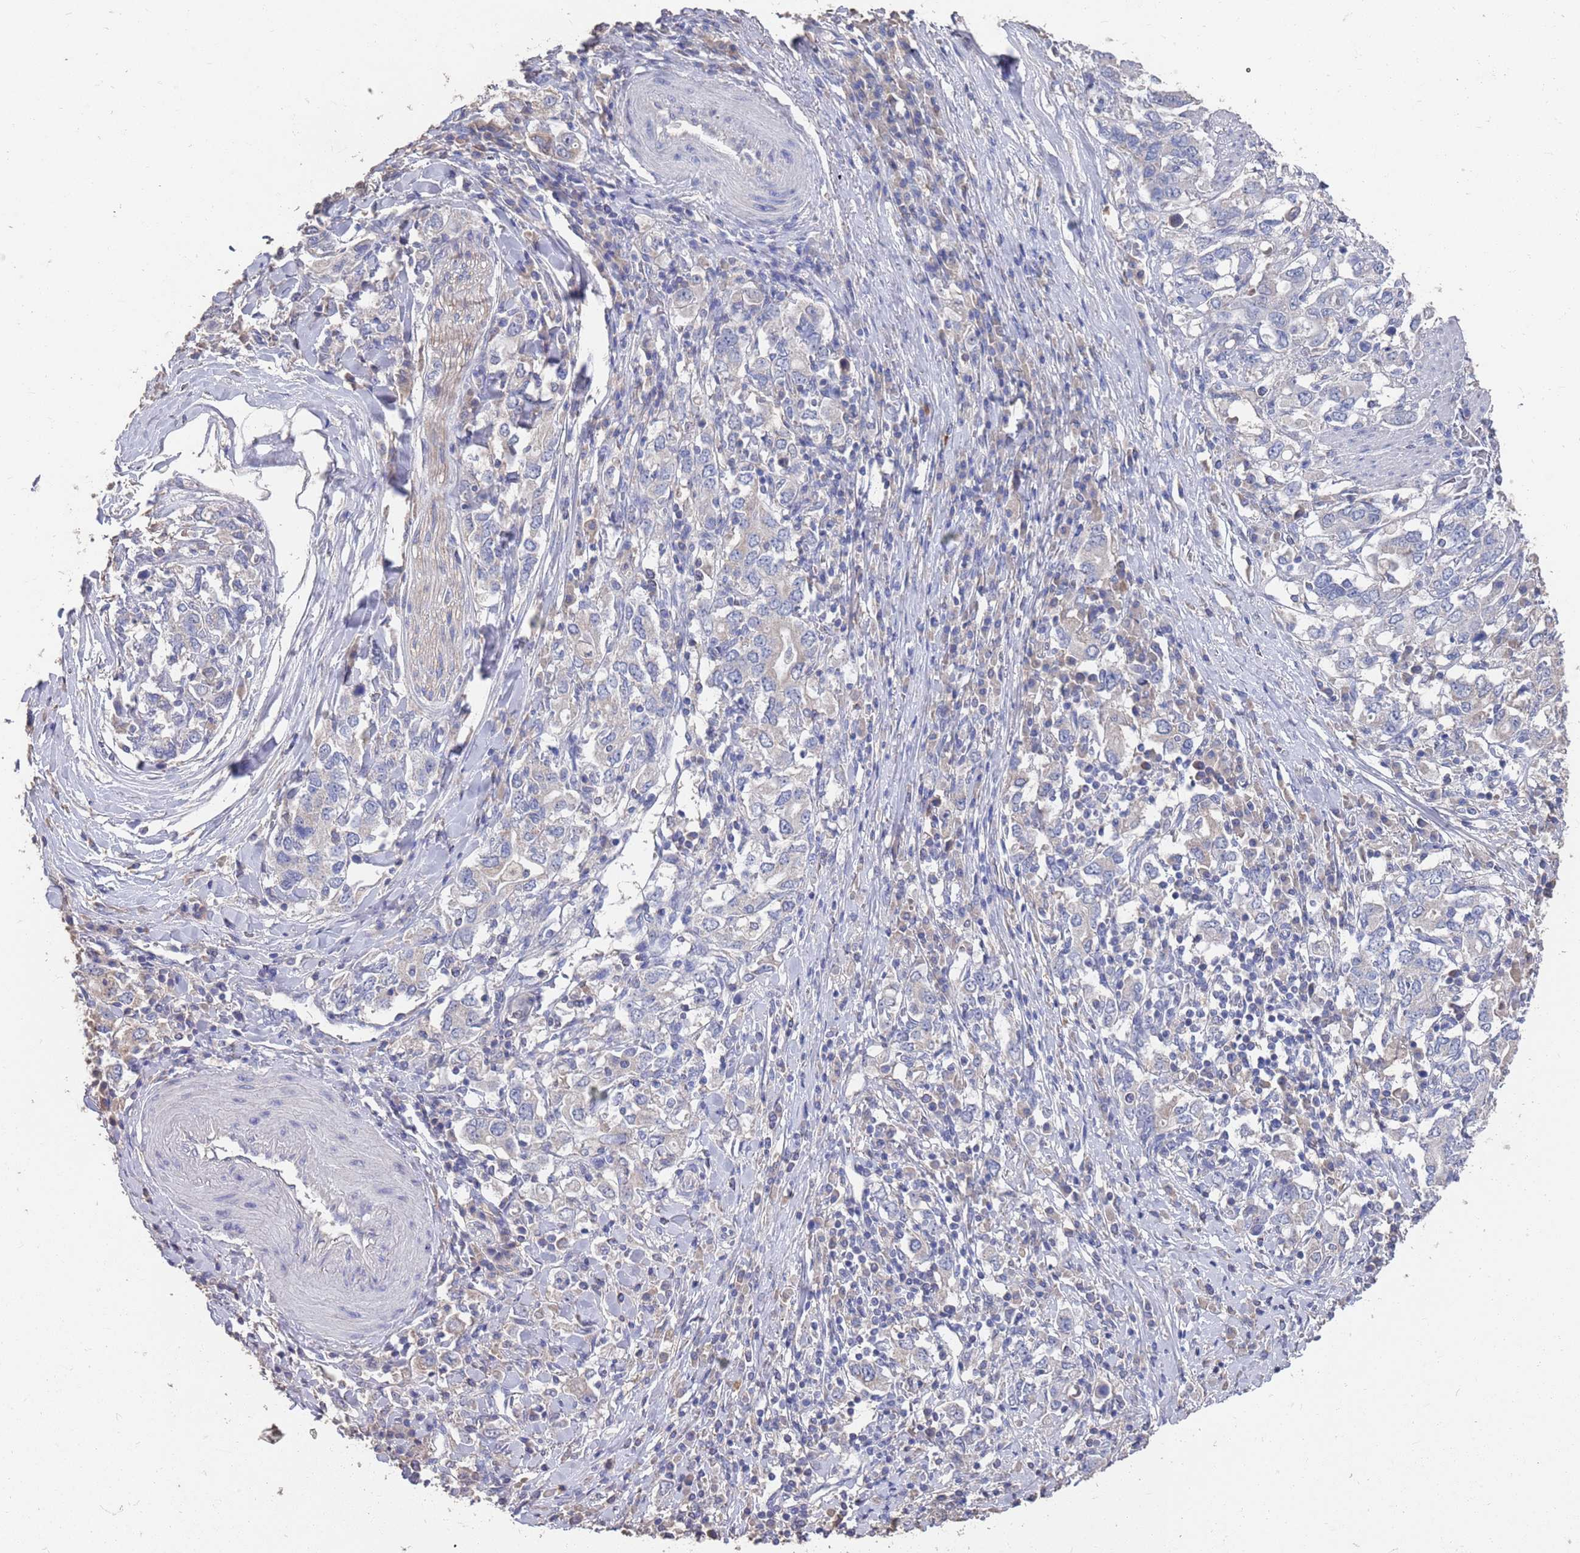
{"staining": {"intensity": "negative", "quantity": "none", "location": "none"}, "tissue": "stomach cancer", "cell_type": "Tumor cells", "image_type": "cancer", "snomed": [{"axis": "morphology", "description": "Adenocarcinoma, NOS"}, {"axis": "topography", "description": "Stomach, upper"}, {"axis": "topography", "description": "Stomach"}], "caption": "There is no significant positivity in tumor cells of stomach cancer.", "gene": "BTBD18", "patient": {"sex": "male", "age": 62}}